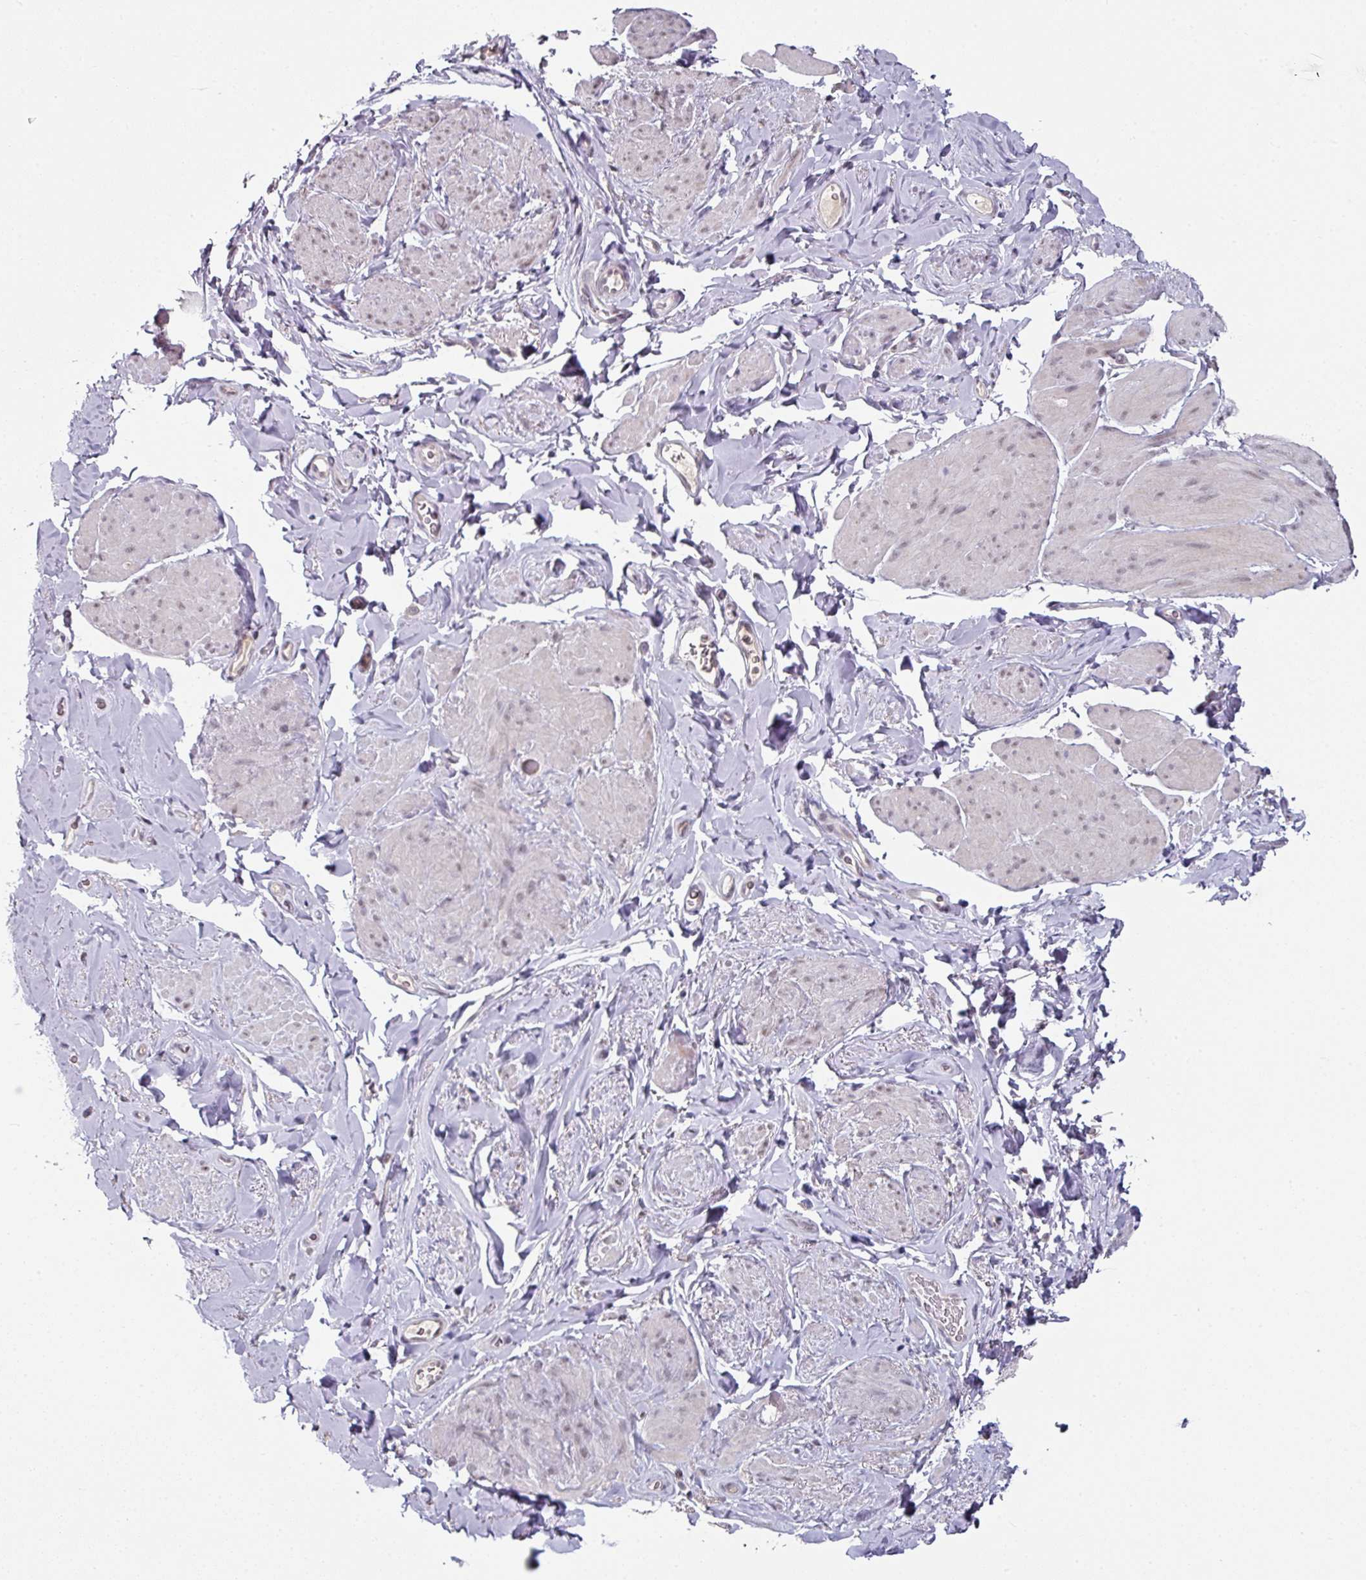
{"staining": {"intensity": "weak", "quantity": "<25%", "location": "nuclear"}, "tissue": "smooth muscle", "cell_type": "Smooth muscle cells", "image_type": "normal", "snomed": [{"axis": "morphology", "description": "Normal tissue, NOS"}, {"axis": "topography", "description": "Smooth muscle"}, {"axis": "topography", "description": "Peripheral nerve tissue"}], "caption": "Smooth muscle stained for a protein using IHC reveals no expression smooth muscle cells.", "gene": "ELK1", "patient": {"sex": "male", "age": 69}}